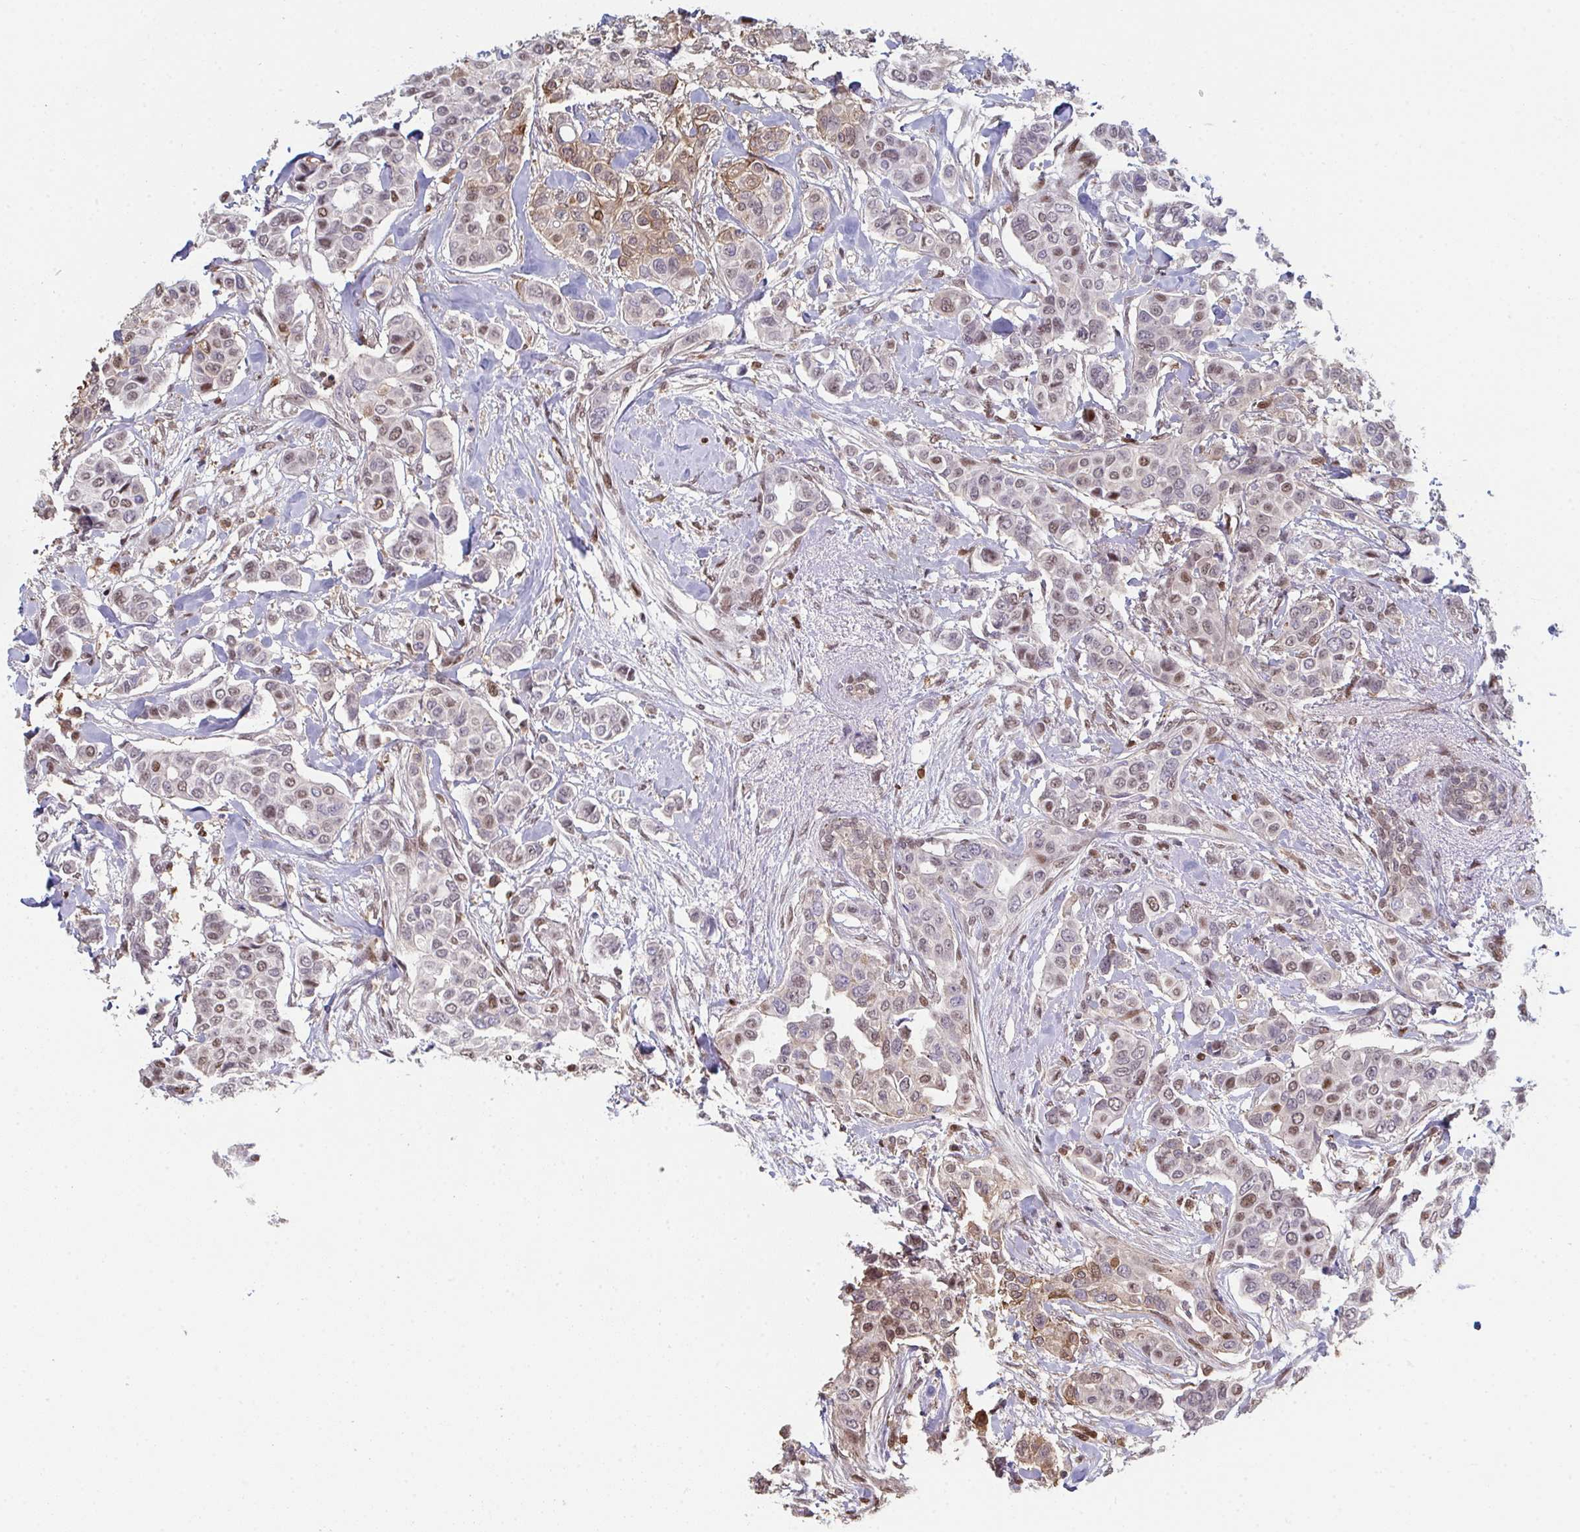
{"staining": {"intensity": "weak", "quantity": "25%-75%", "location": "cytoplasmic/membranous,nuclear"}, "tissue": "breast cancer", "cell_type": "Tumor cells", "image_type": "cancer", "snomed": [{"axis": "morphology", "description": "Lobular carcinoma"}, {"axis": "topography", "description": "Breast"}], "caption": "Weak cytoplasmic/membranous and nuclear protein positivity is identified in about 25%-75% of tumor cells in breast cancer (lobular carcinoma).", "gene": "ACD", "patient": {"sex": "female", "age": 51}}